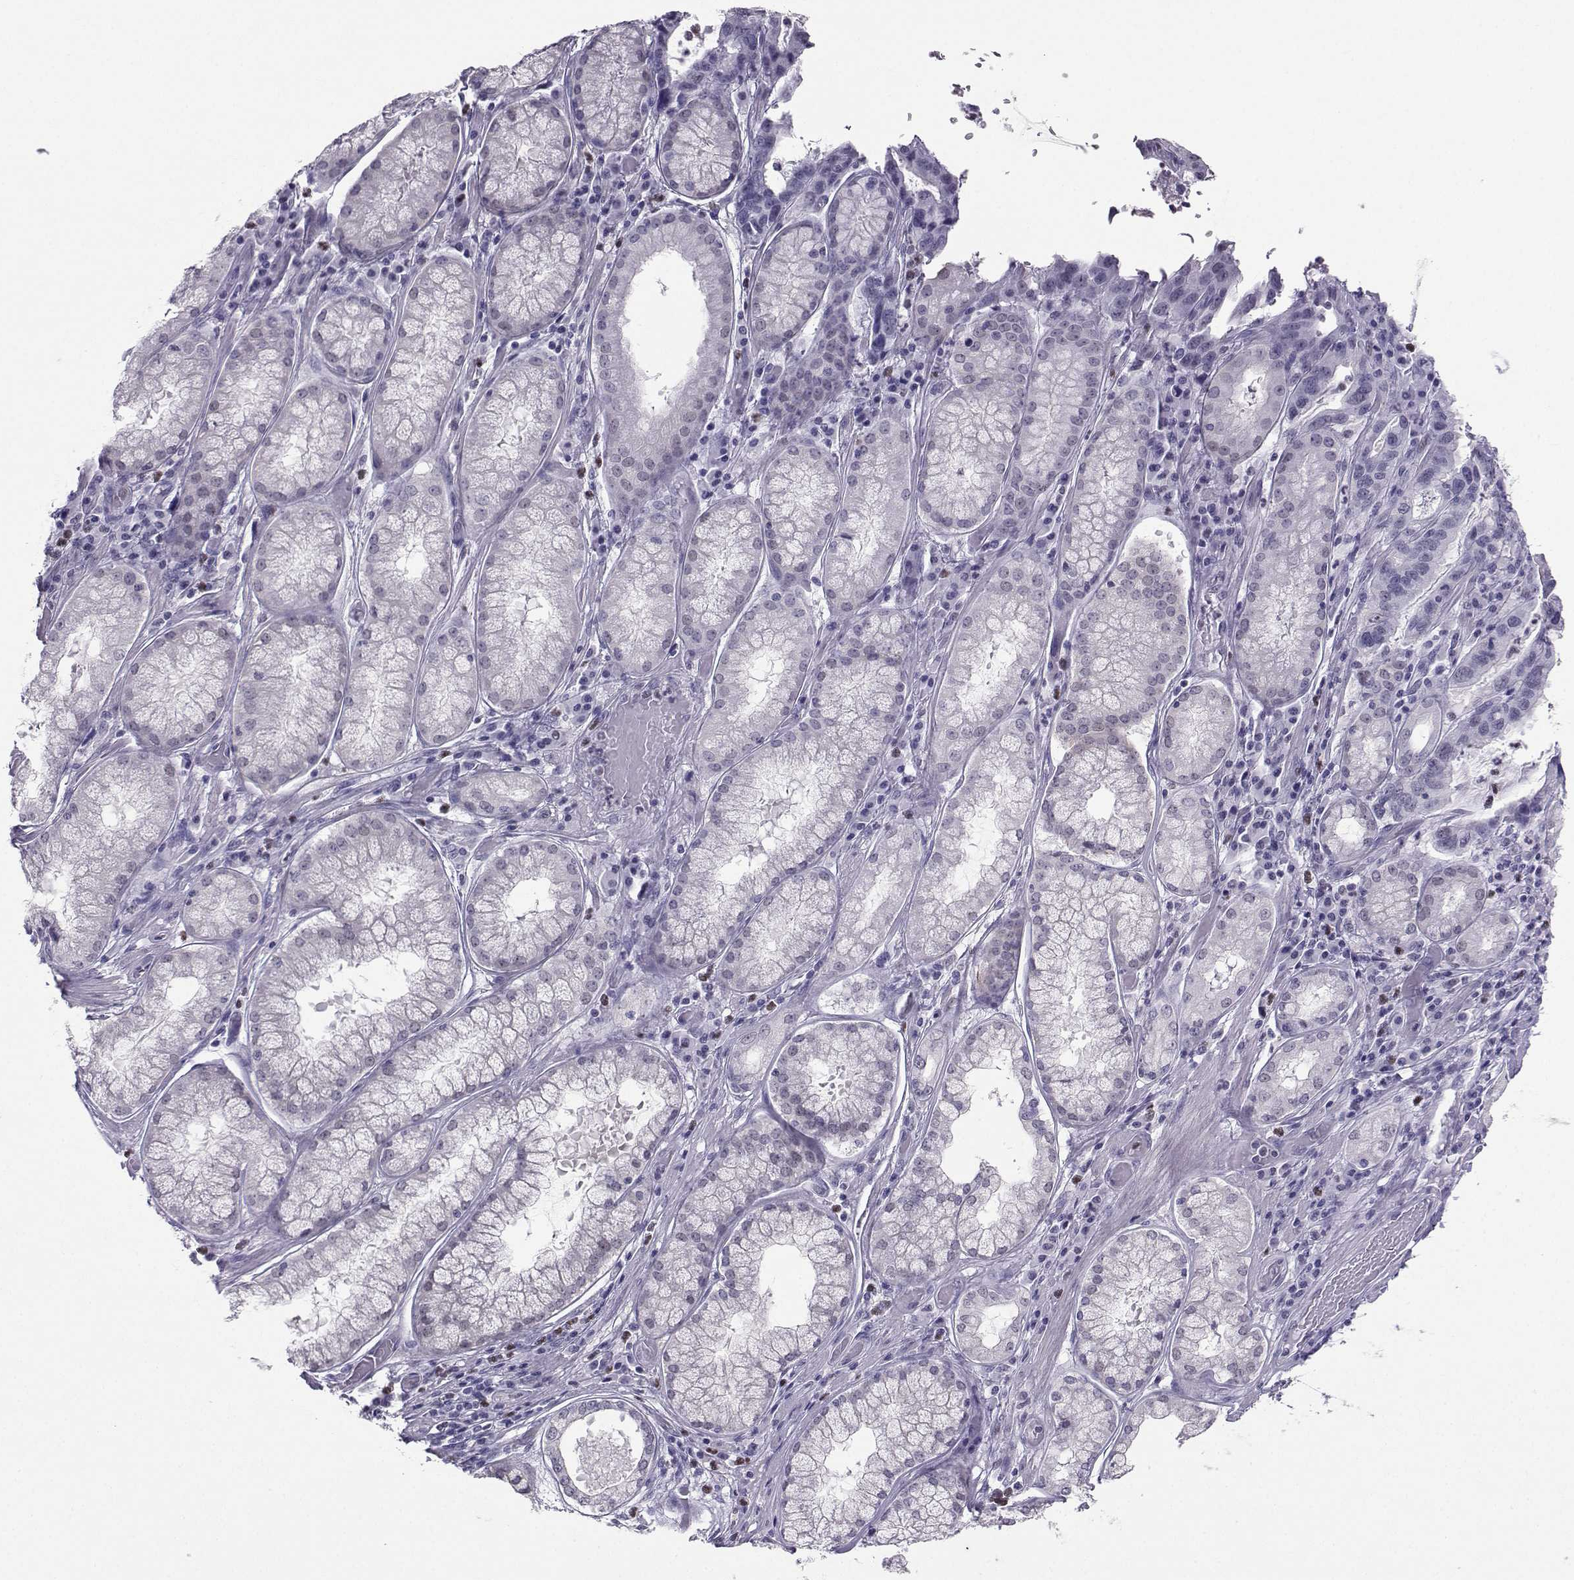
{"staining": {"intensity": "negative", "quantity": "none", "location": "none"}, "tissue": "stomach cancer", "cell_type": "Tumor cells", "image_type": "cancer", "snomed": [{"axis": "morphology", "description": "Adenocarcinoma, NOS"}, {"axis": "topography", "description": "Stomach, lower"}], "caption": "Immunohistochemistry (IHC) micrograph of neoplastic tissue: adenocarcinoma (stomach) stained with DAB shows no significant protein staining in tumor cells. (DAB (3,3'-diaminobenzidine) IHC with hematoxylin counter stain).", "gene": "TEDC2", "patient": {"sex": "female", "age": 76}}